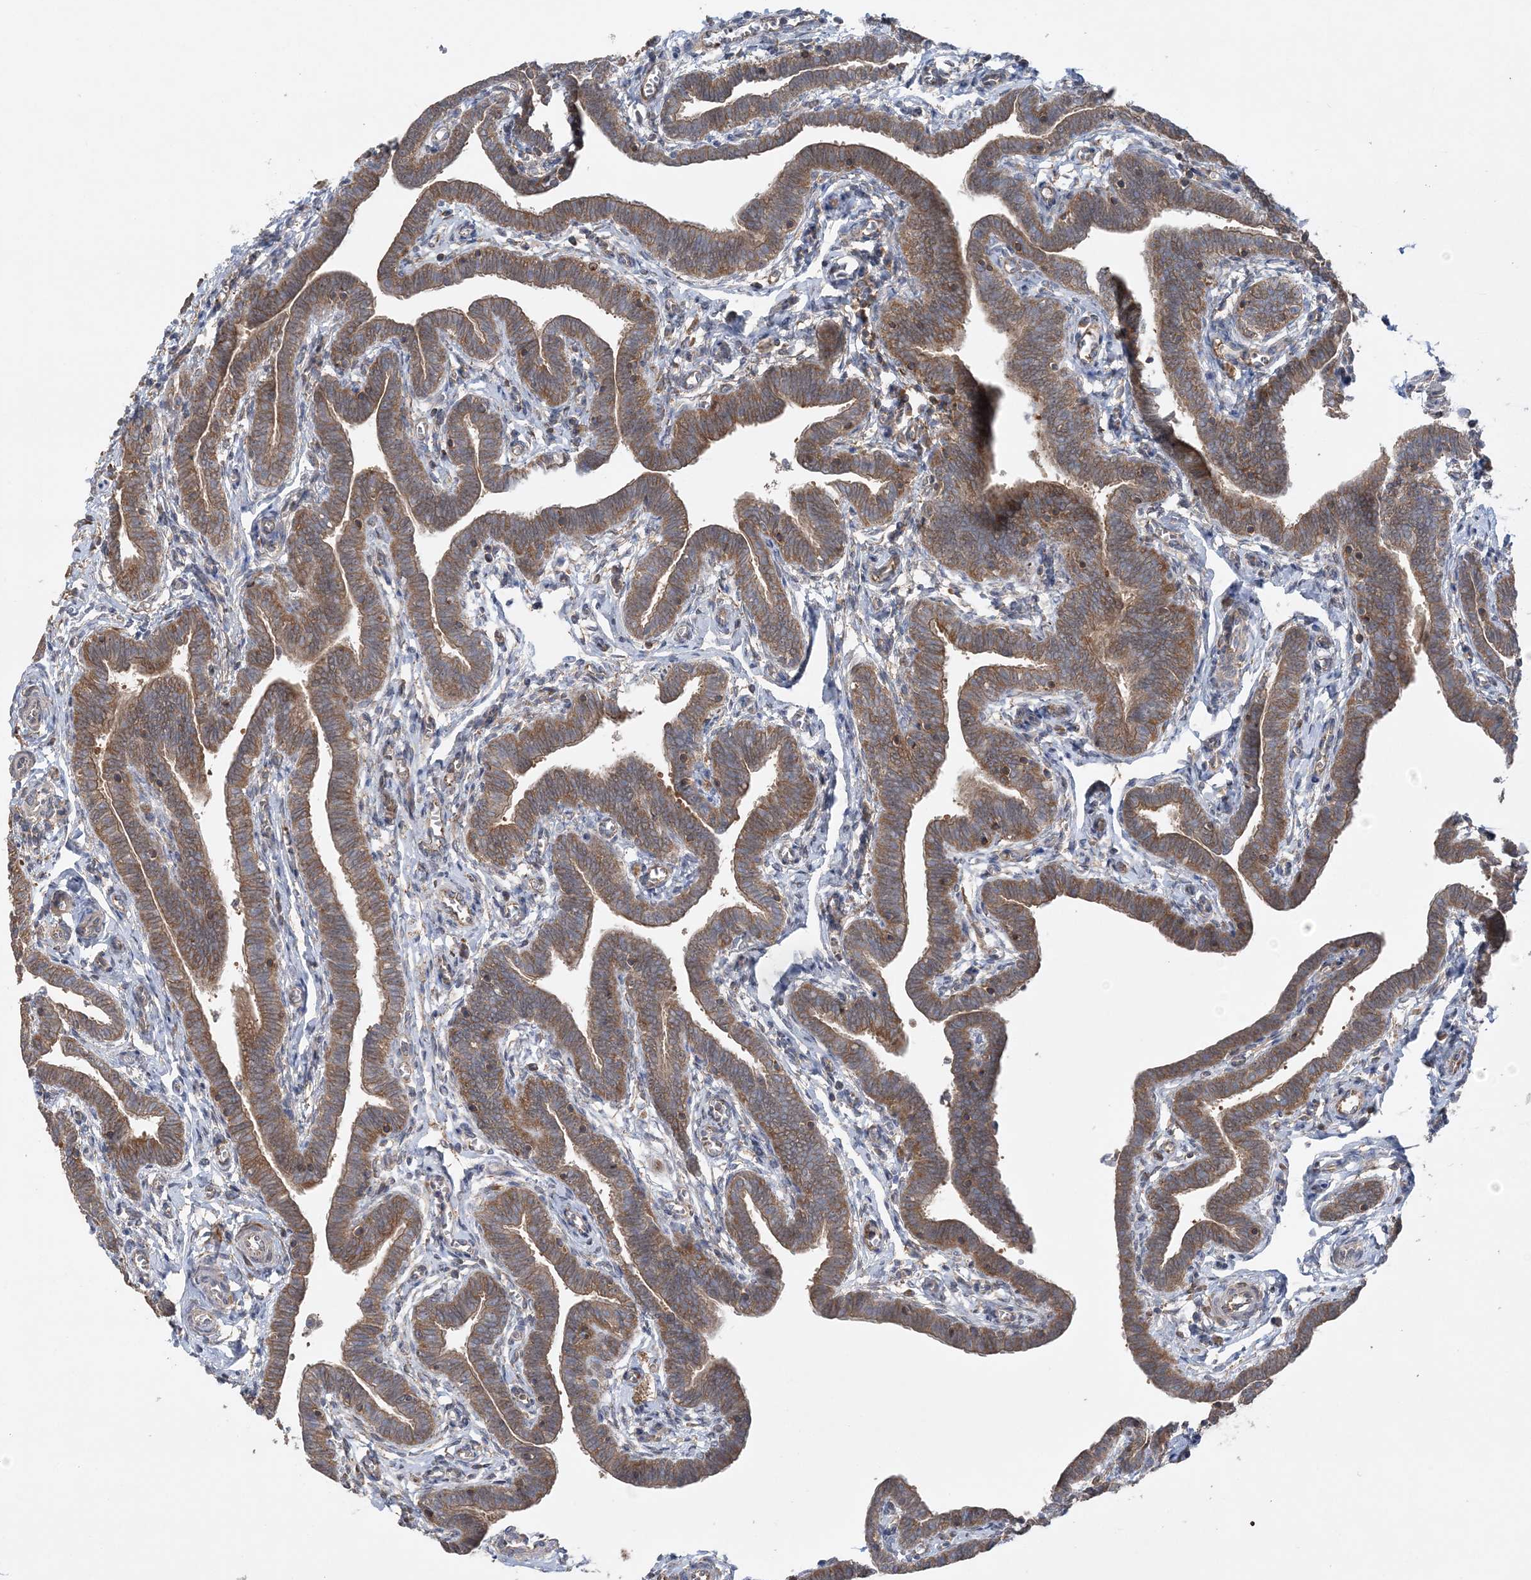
{"staining": {"intensity": "moderate", "quantity": ">75%", "location": "cytoplasmic/membranous"}, "tissue": "fallopian tube", "cell_type": "Glandular cells", "image_type": "normal", "snomed": [{"axis": "morphology", "description": "Normal tissue, NOS"}, {"axis": "topography", "description": "Fallopian tube"}], "caption": "High-power microscopy captured an immunohistochemistry micrograph of unremarkable fallopian tube, revealing moderate cytoplasmic/membranous positivity in approximately >75% of glandular cells. The protein is stained brown, and the nuclei are stained in blue (DAB (3,3'-diaminobenzidine) IHC with brightfield microscopy, high magnification).", "gene": "ACAP2", "patient": {"sex": "female", "age": 36}}